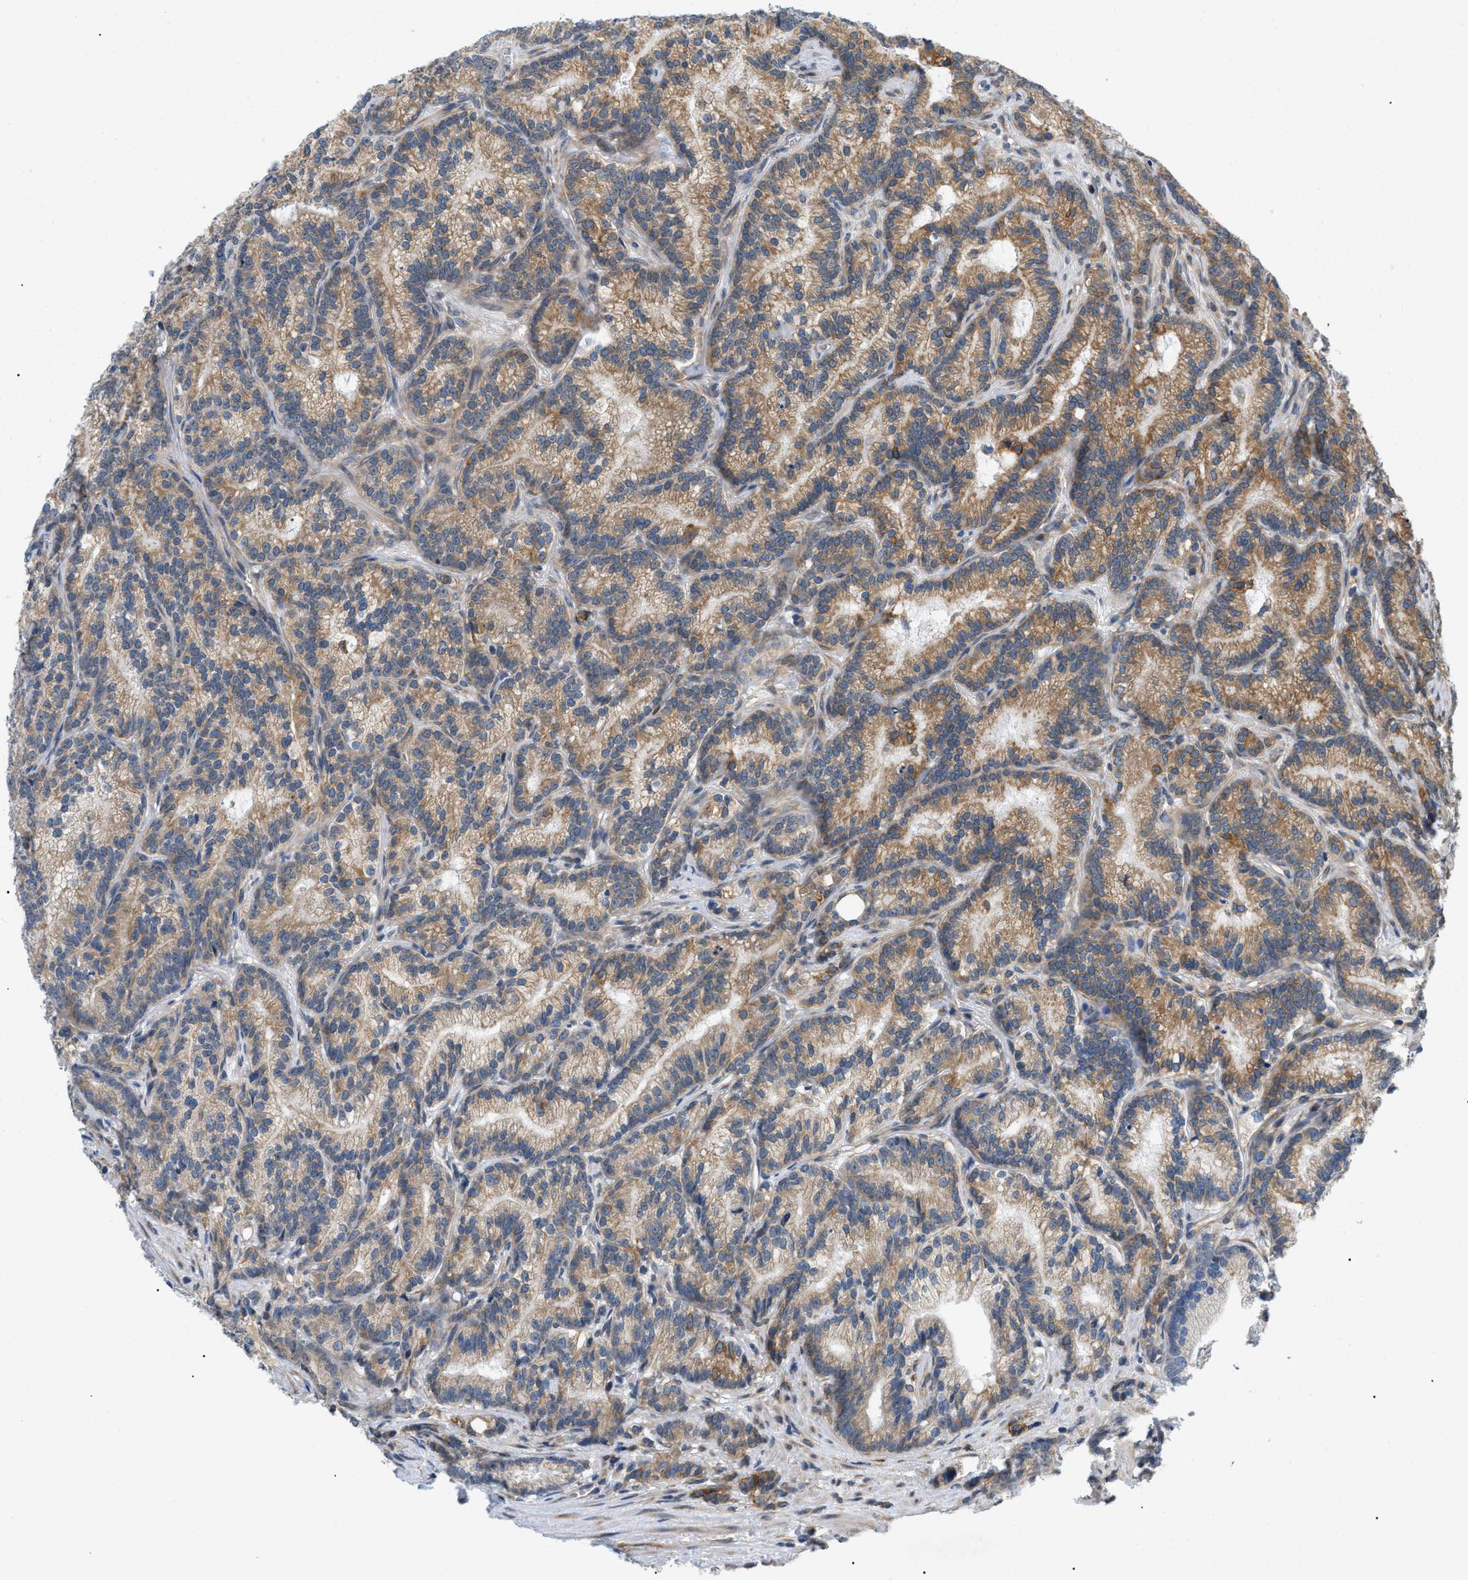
{"staining": {"intensity": "moderate", "quantity": ">75%", "location": "cytoplasmic/membranous"}, "tissue": "prostate cancer", "cell_type": "Tumor cells", "image_type": "cancer", "snomed": [{"axis": "morphology", "description": "Adenocarcinoma, Low grade"}, {"axis": "topography", "description": "Prostate"}], "caption": "Immunohistochemical staining of prostate cancer (low-grade adenocarcinoma) displays moderate cytoplasmic/membranous protein positivity in approximately >75% of tumor cells.", "gene": "DERL1", "patient": {"sex": "male", "age": 89}}